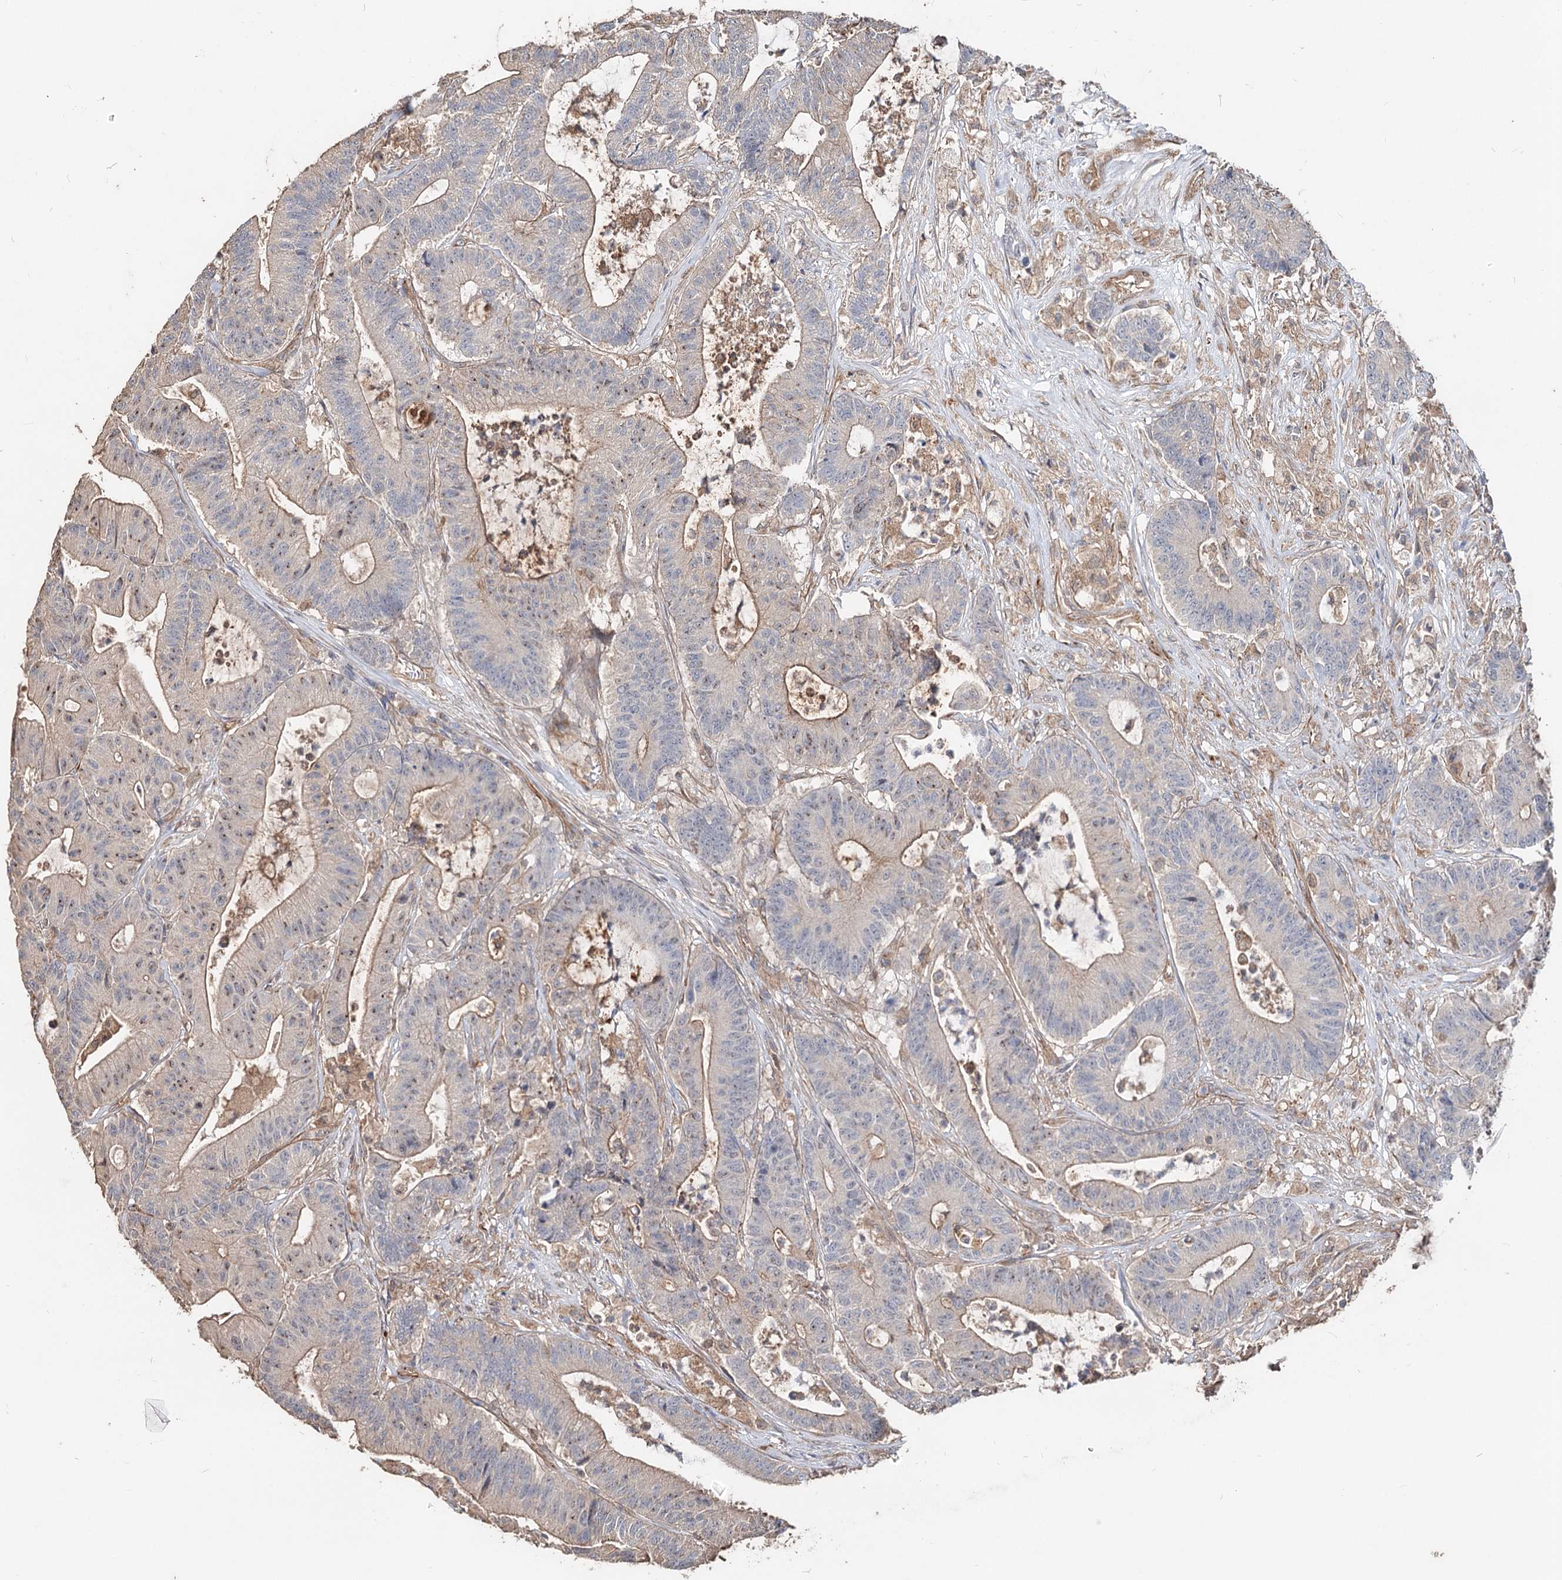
{"staining": {"intensity": "moderate", "quantity": "<25%", "location": "cytoplasmic/membranous"}, "tissue": "colorectal cancer", "cell_type": "Tumor cells", "image_type": "cancer", "snomed": [{"axis": "morphology", "description": "Adenocarcinoma, NOS"}, {"axis": "topography", "description": "Colon"}], "caption": "IHC histopathology image of human adenocarcinoma (colorectal) stained for a protein (brown), which exhibits low levels of moderate cytoplasmic/membranous expression in approximately <25% of tumor cells.", "gene": "SPART", "patient": {"sex": "female", "age": 84}}